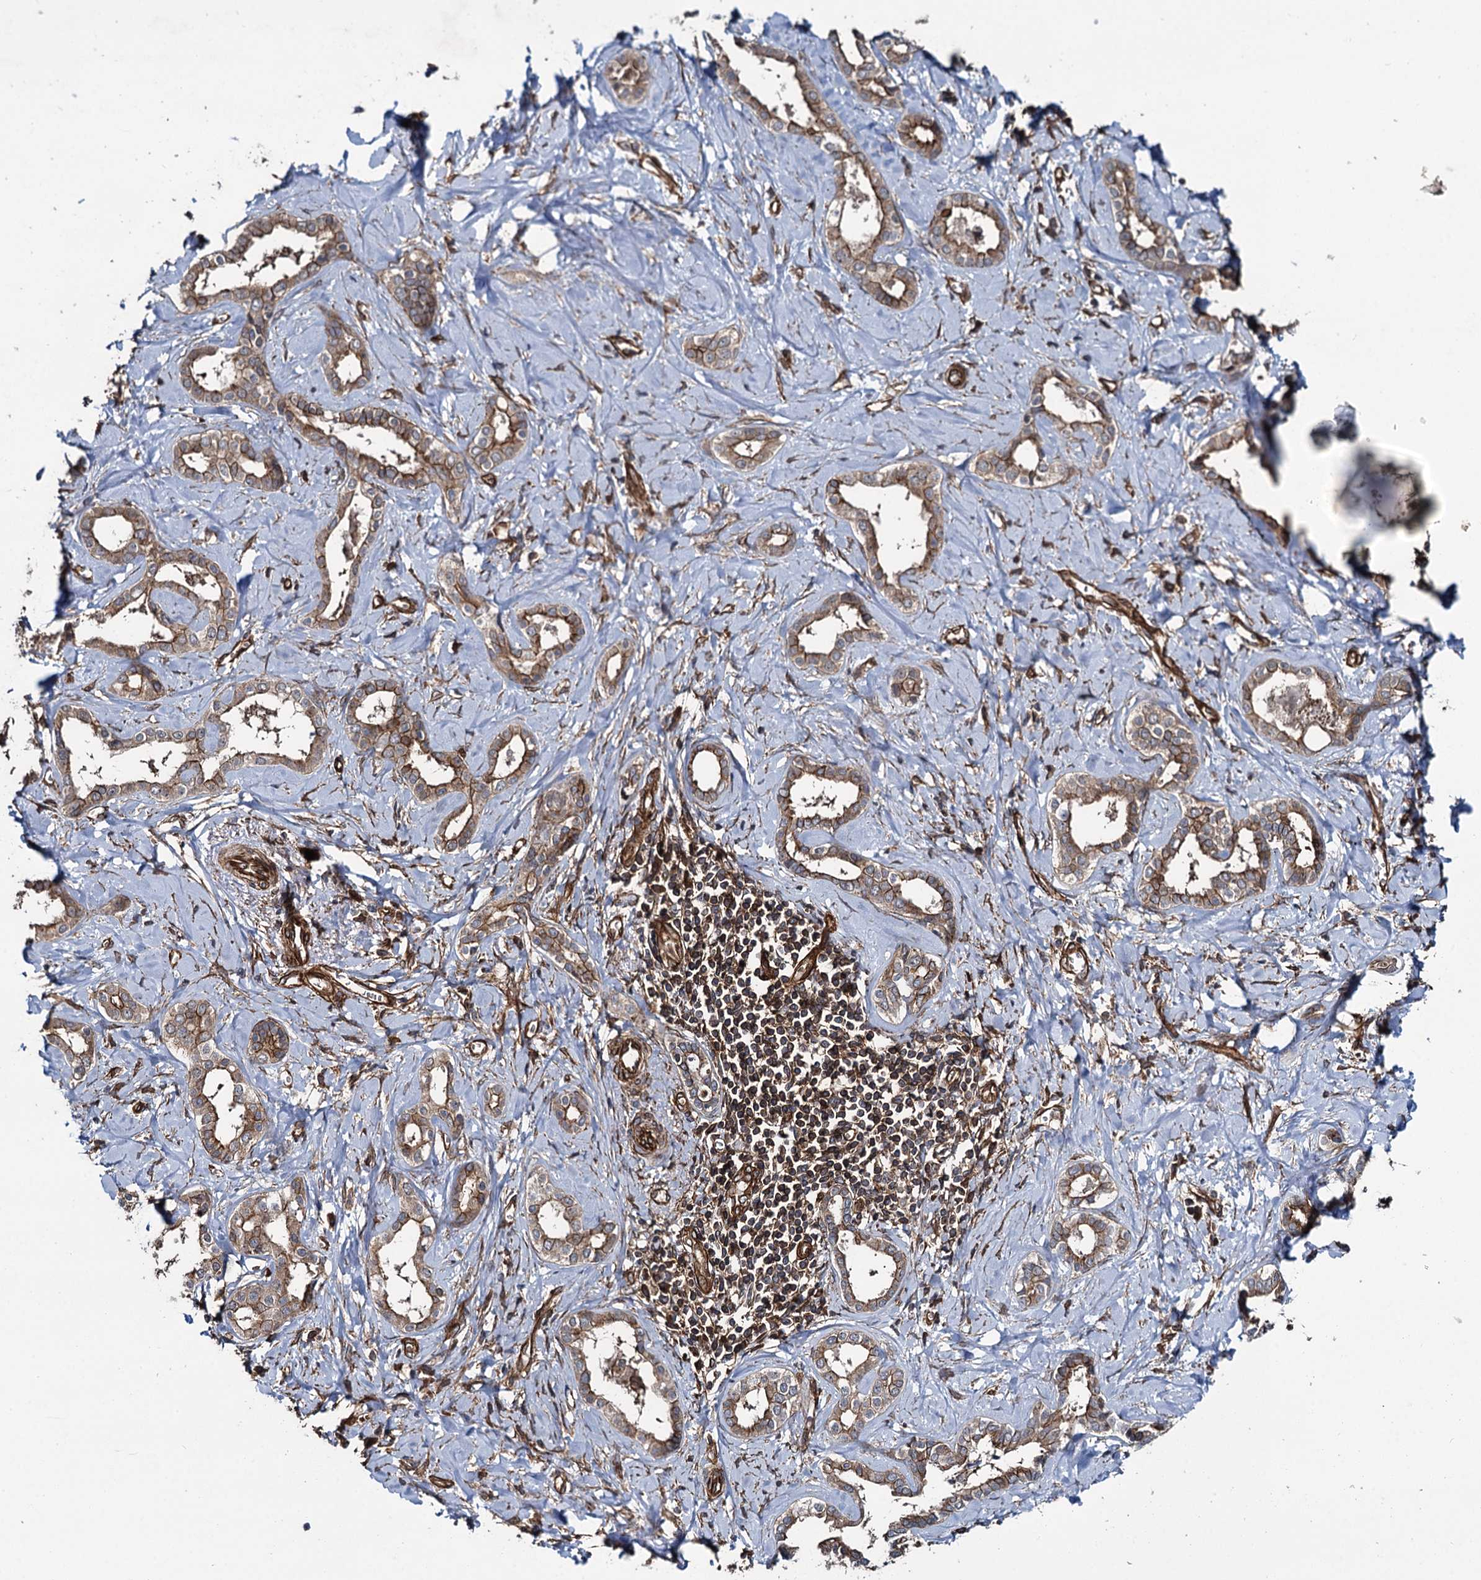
{"staining": {"intensity": "weak", "quantity": ">75%", "location": "cytoplasmic/membranous"}, "tissue": "liver cancer", "cell_type": "Tumor cells", "image_type": "cancer", "snomed": [{"axis": "morphology", "description": "Cholangiocarcinoma"}, {"axis": "topography", "description": "Liver"}], "caption": "Cholangiocarcinoma (liver) stained with DAB (3,3'-diaminobenzidine) IHC demonstrates low levels of weak cytoplasmic/membranous staining in about >75% of tumor cells.", "gene": "SVIP", "patient": {"sex": "female", "age": 77}}